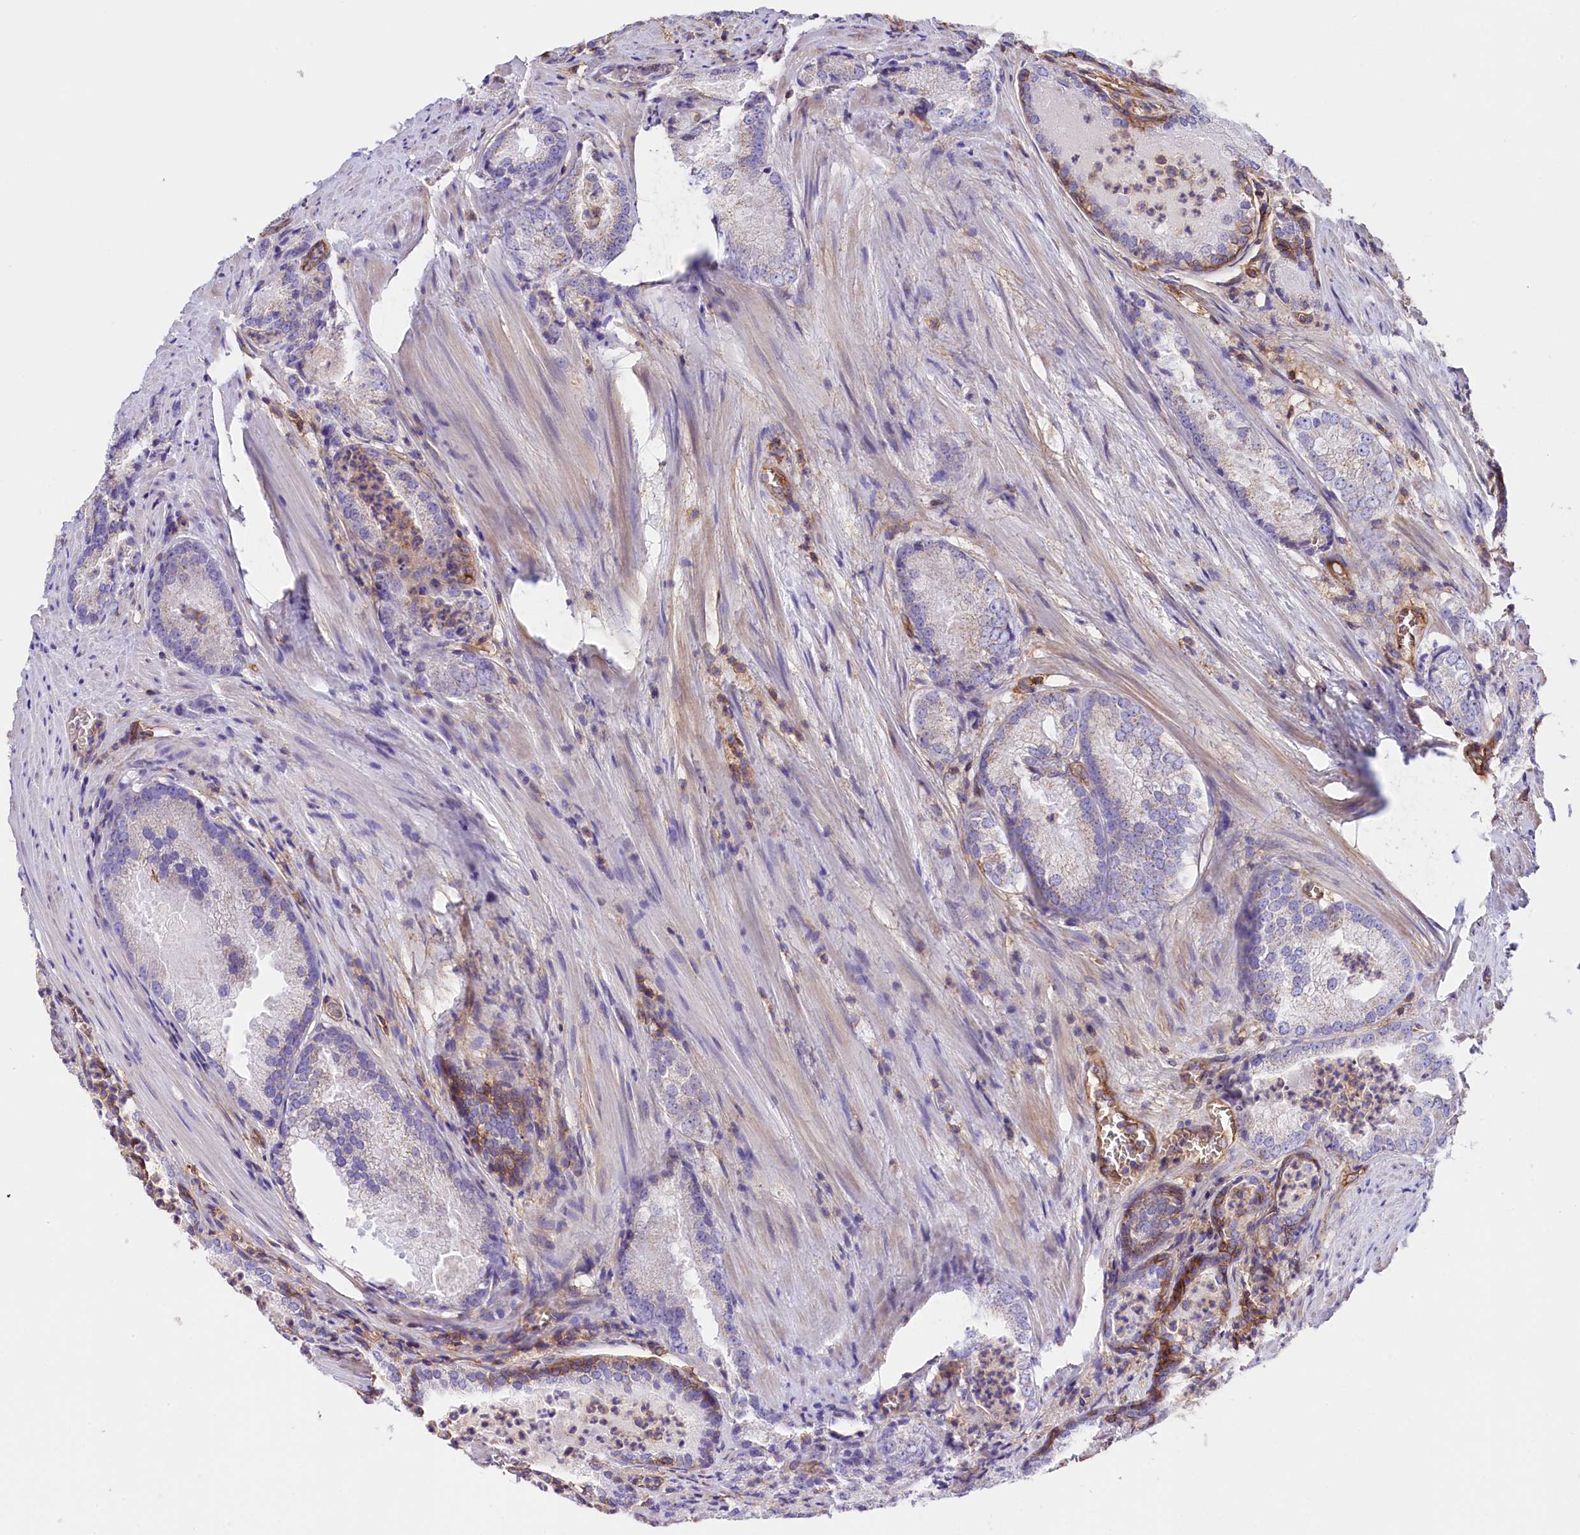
{"staining": {"intensity": "moderate", "quantity": "<25%", "location": "cytoplasmic/membranous"}, "tissue": "prostate cancer", "cell_type": "Tumor cells", "image_type": "cancer", "snomed": [{"axis": "morphology", "description": "Adenocarcinoma, Low grade"}, {"axis": "topography", "description": "Prostate"}], "caption": "Human prostate low-grade adenocarcinoma stained with a brown dye exhibits moderate cytoplasmic/membranous positive staining in approximately <25% of tumor cells.", "gene": "ATP2B4", "patient": {"sex": "male", "age": 54}}